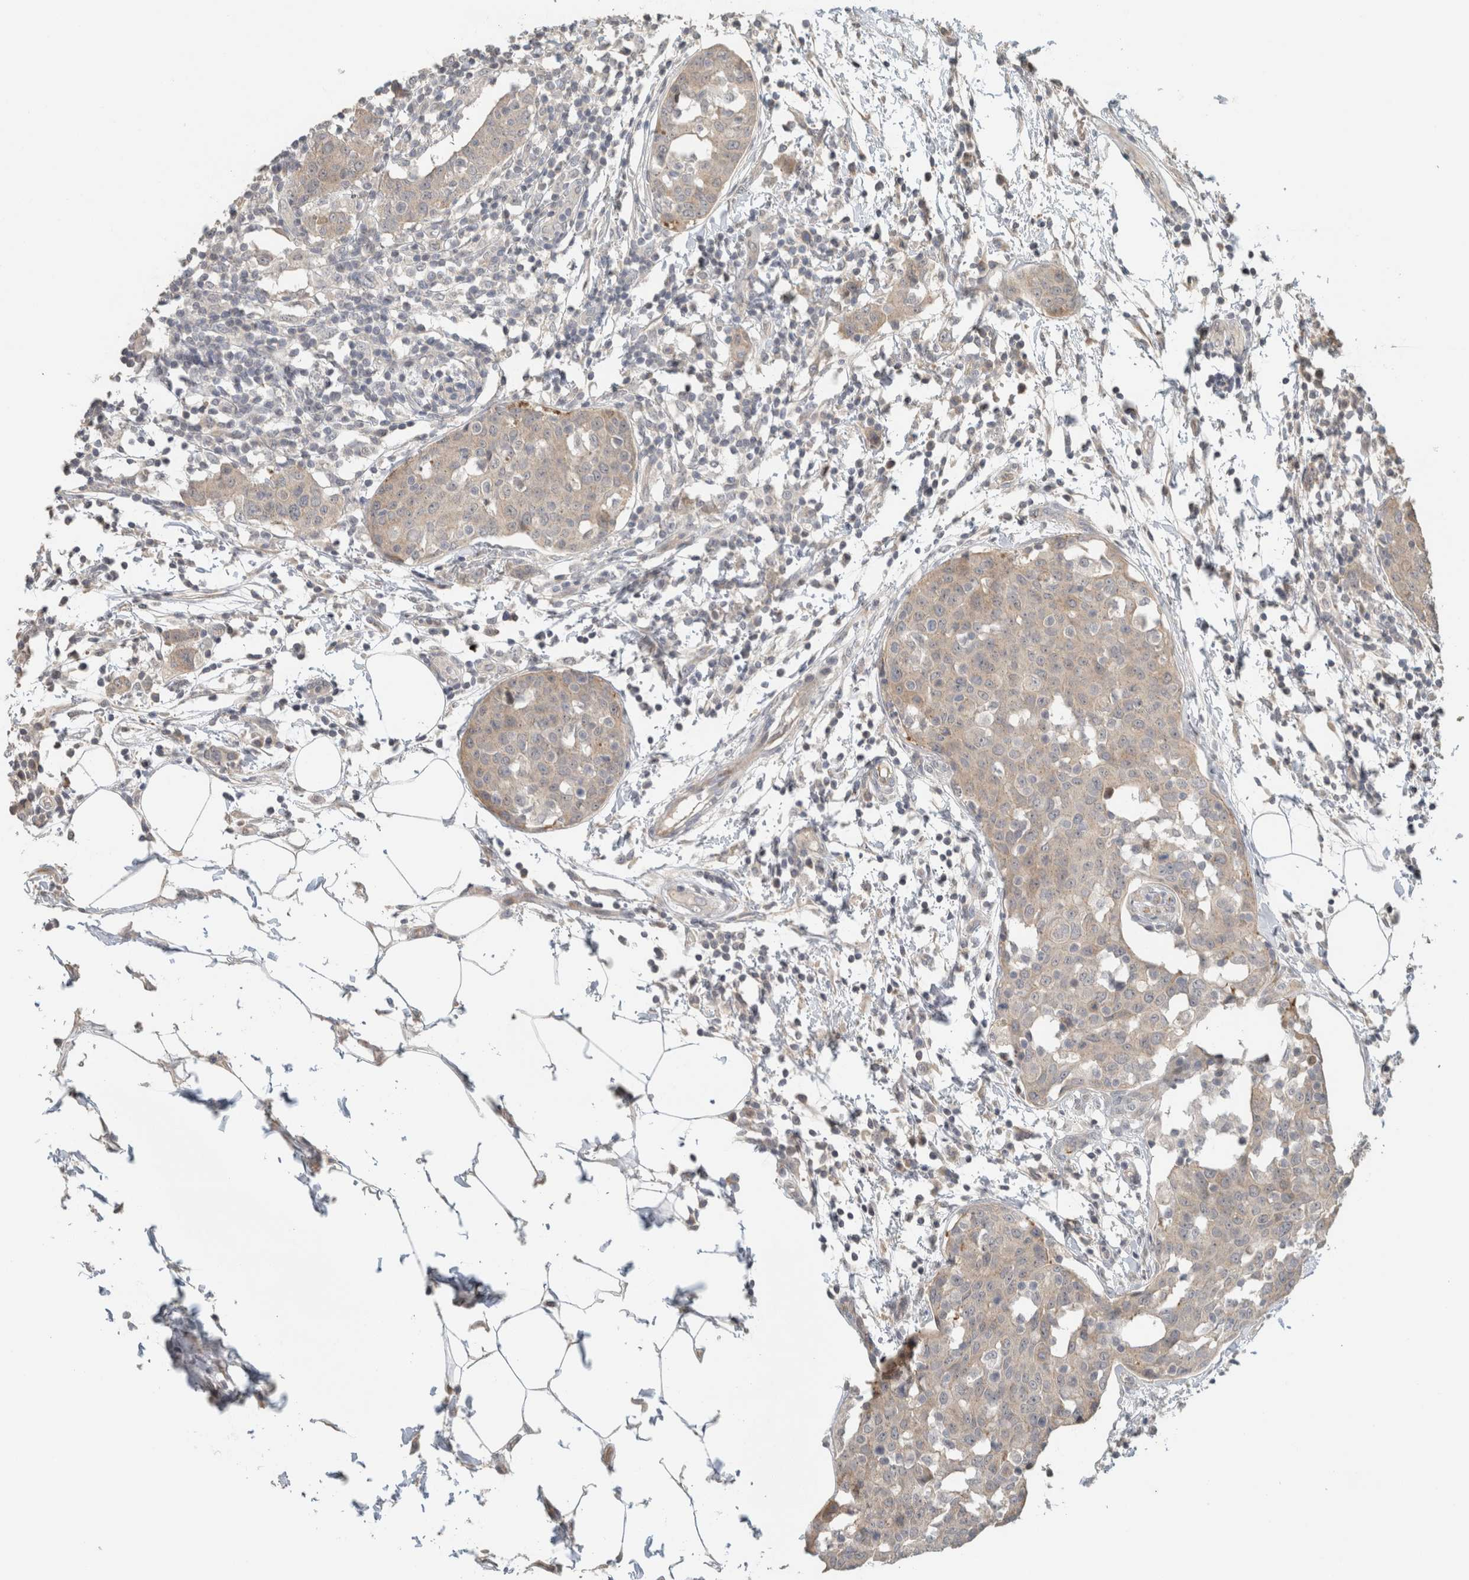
{"staining": {"intensity": "negative", "quantity": "none", "location": "none"}, "tissue": "breast cancer", "cell_type": "Tumor cells", "image_type": "cancer", "snomed": [{"axis": "morphology", "description": "Normal tissue, NOS"}, {"axis": "morphology", "description": "Duct carcinoma"}, {"axis": "topography", "description": "Breast"}], "caption": "Micrograph shows no significant protein expression in tumor cells of breast cancer.", "gene": "ERCC6L2", "patient": {"sex": "female", "age": 37}}